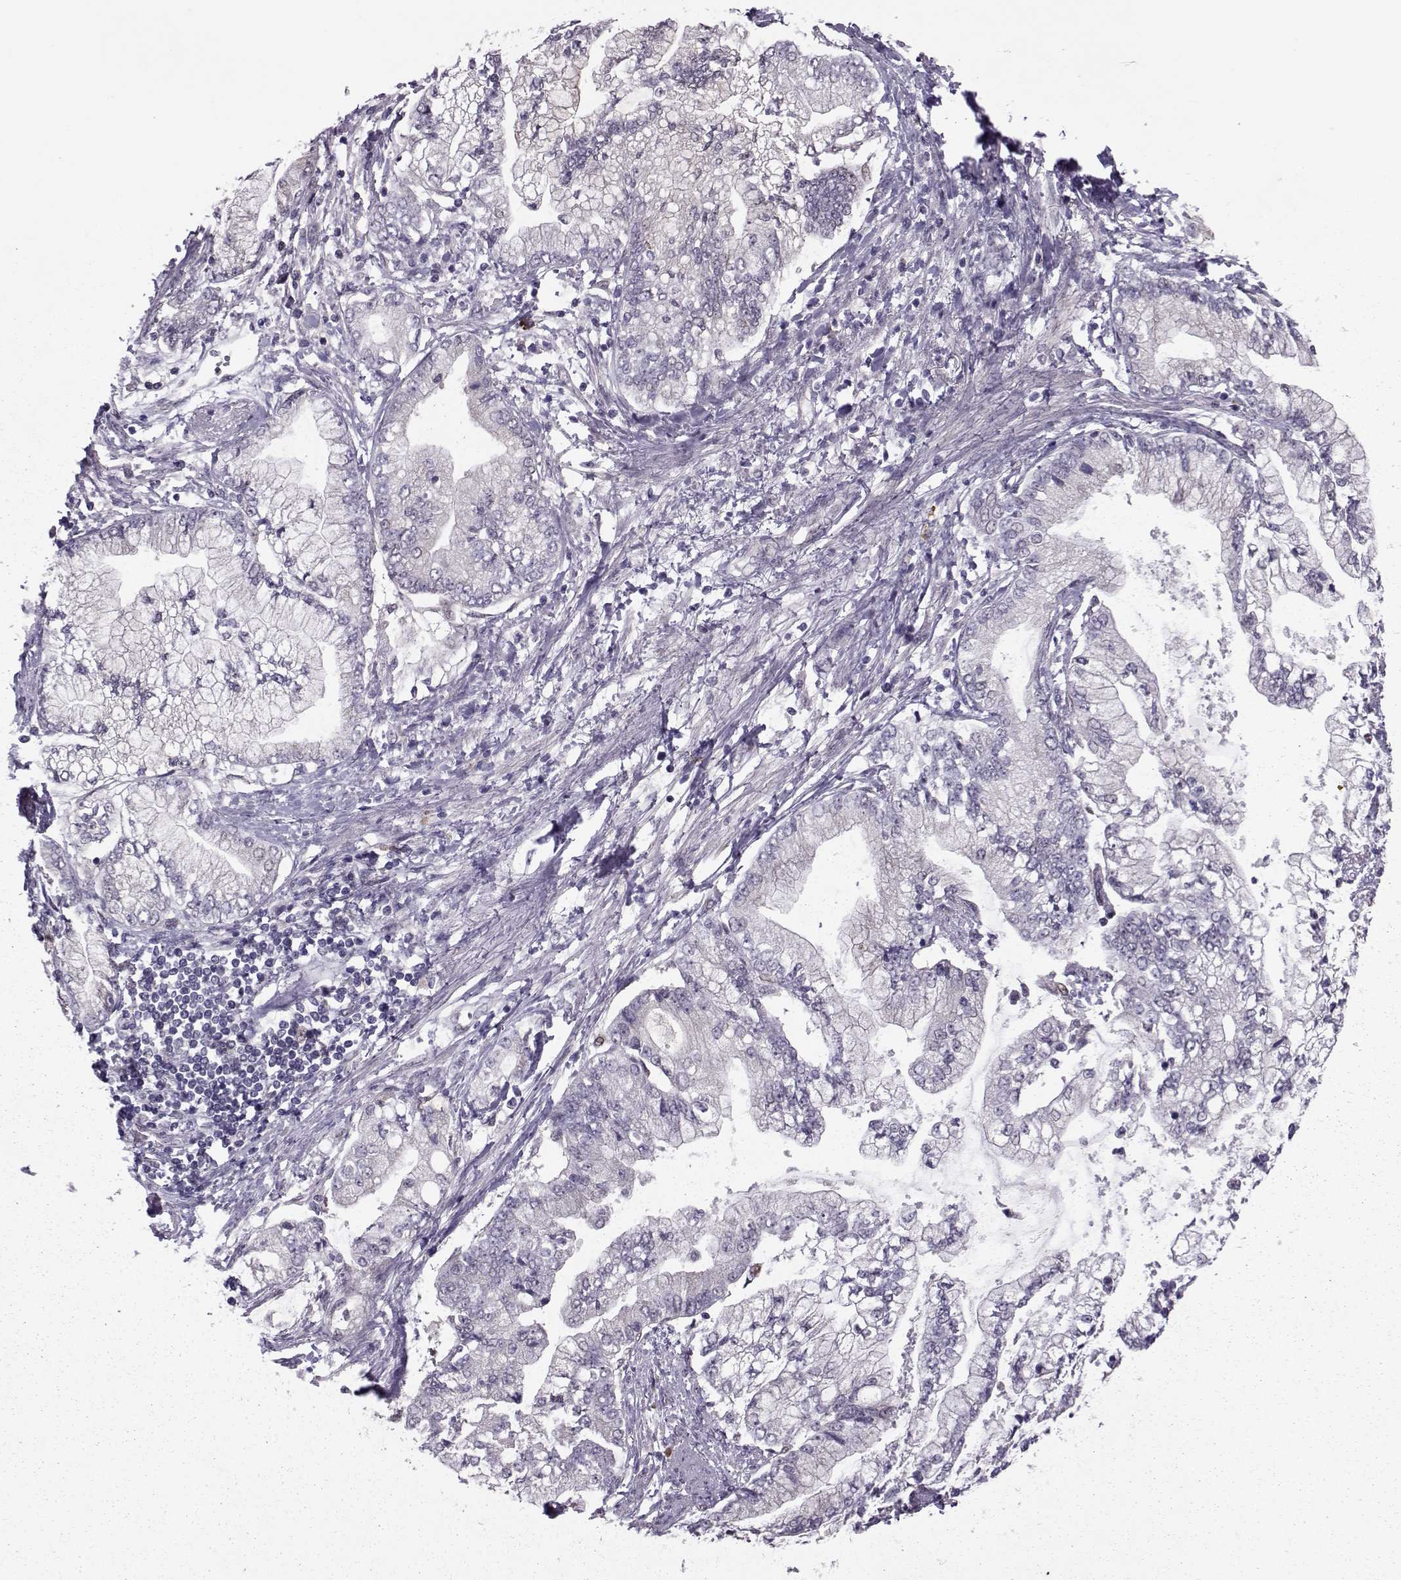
{"staining": {"intensity": "negative", "quantity": "none", "location": "none"}, "tissue": "stomach cancer", "cell_type": "Tumor cells", "image_type": "cancer", "snomed": [{"axis": "morphology", "description": "Adenocarcinoma, NOS"}, {"axis": "topography", "description": "Stomach, upper"}], "caption": "Adenocarcinoma (stomach) stained for a protein using immunohistochemistry (IHC) shows no expression tumor cells.", "gene": "CDK4", "patient": {"sex": "female", "age": 74}}